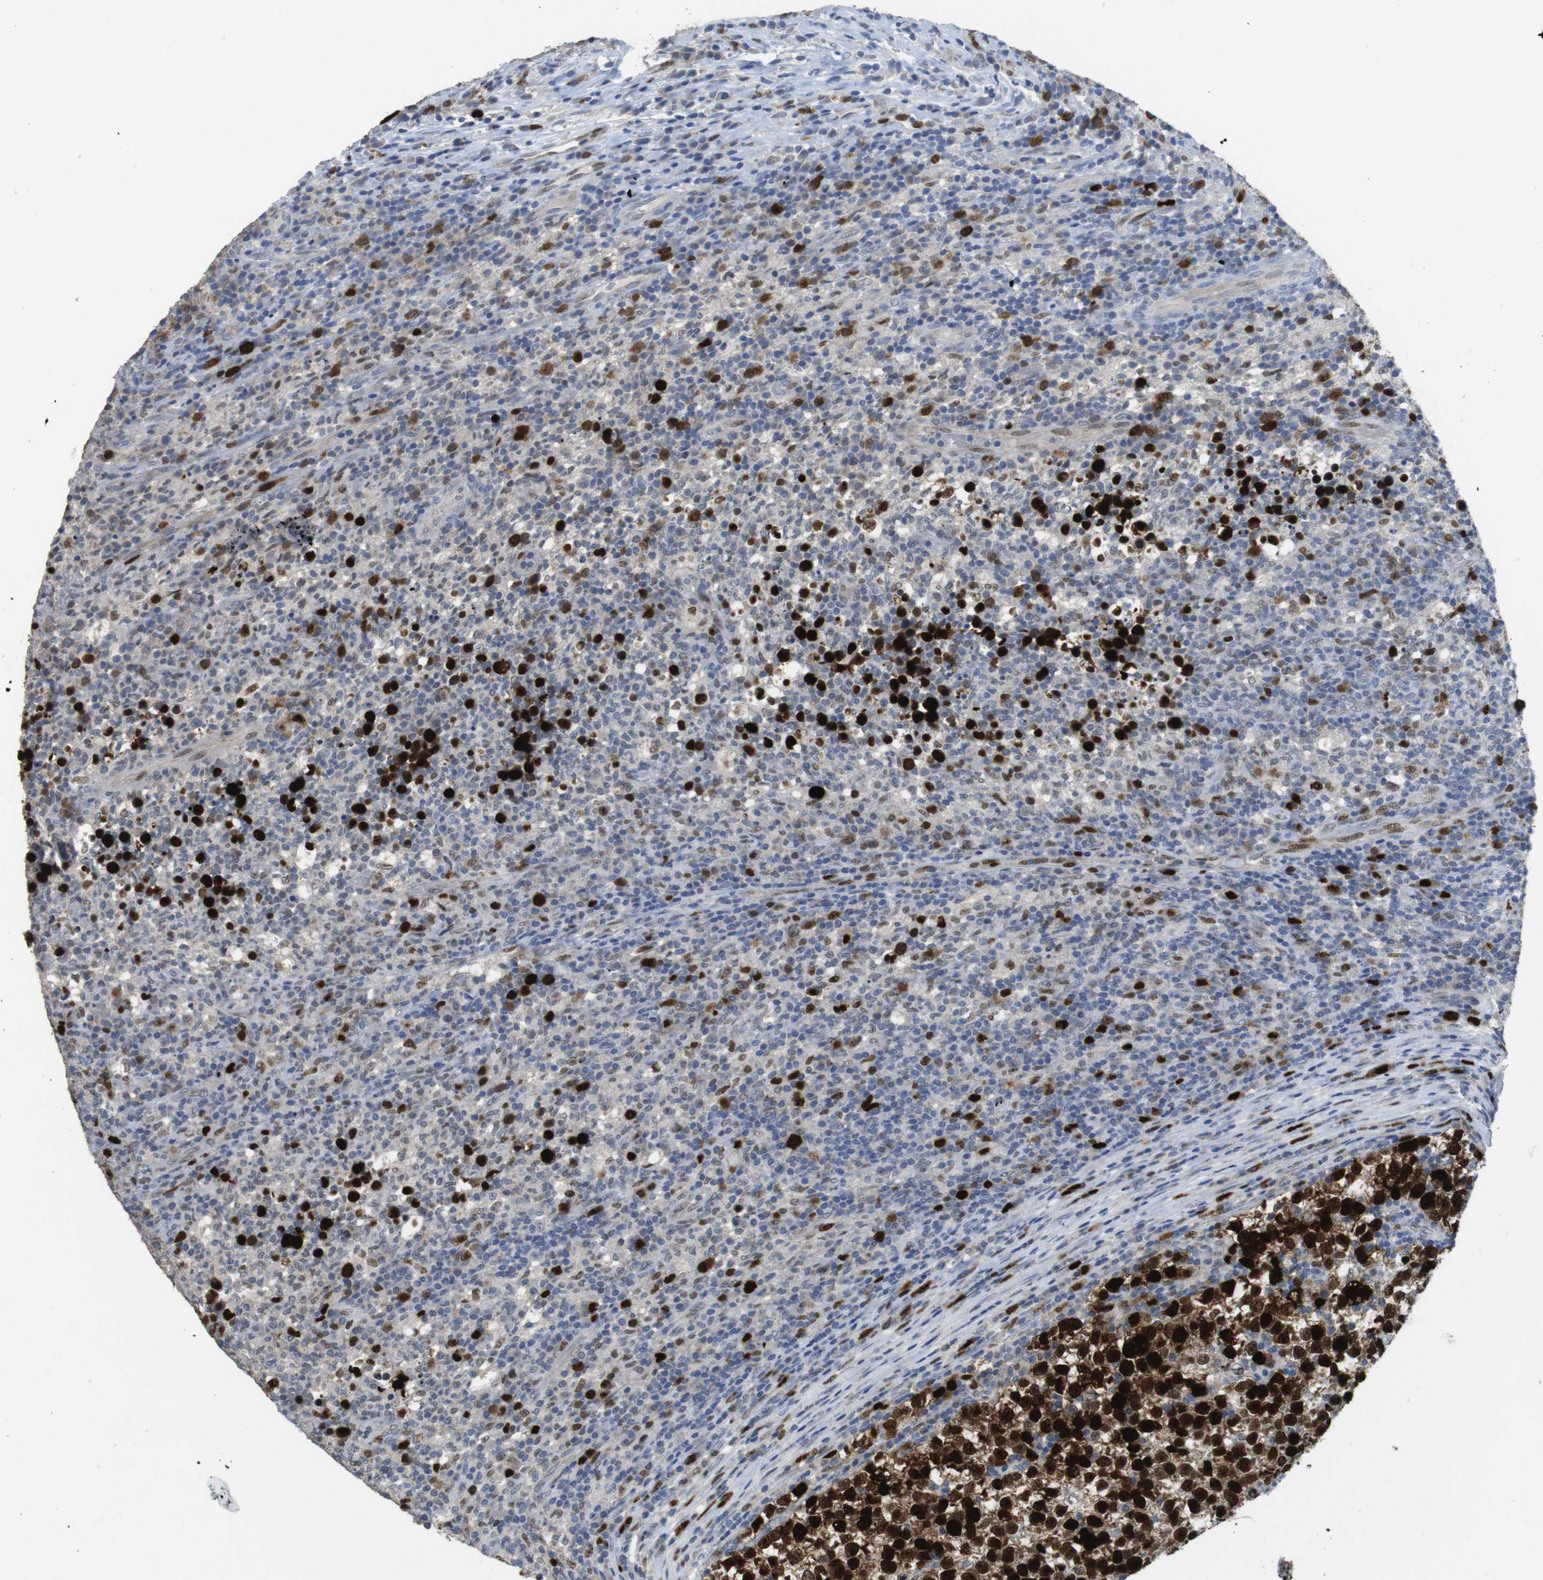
{"staining": {"intensity": "strong", "quantity": ">75%", "location": "nuclear"}, "tissue": "testis cancer", "cell_type": "Tumor cells", "image_type": "cancer", "snomed": [{"axis": "morphology", "description": "Normal tissue, NOS"}, {"axis": "morphology", "description": "Seminoma, NOS"}, {"axis": "topography", "description": "Testis"}], "caption": "The micrograph shows a brown stain indicating the presence of a protein in the nuclear of tumor cells in testis seminoma.", "gene": "KPNA2", "patient": {"sex": "male", "age": 43}}